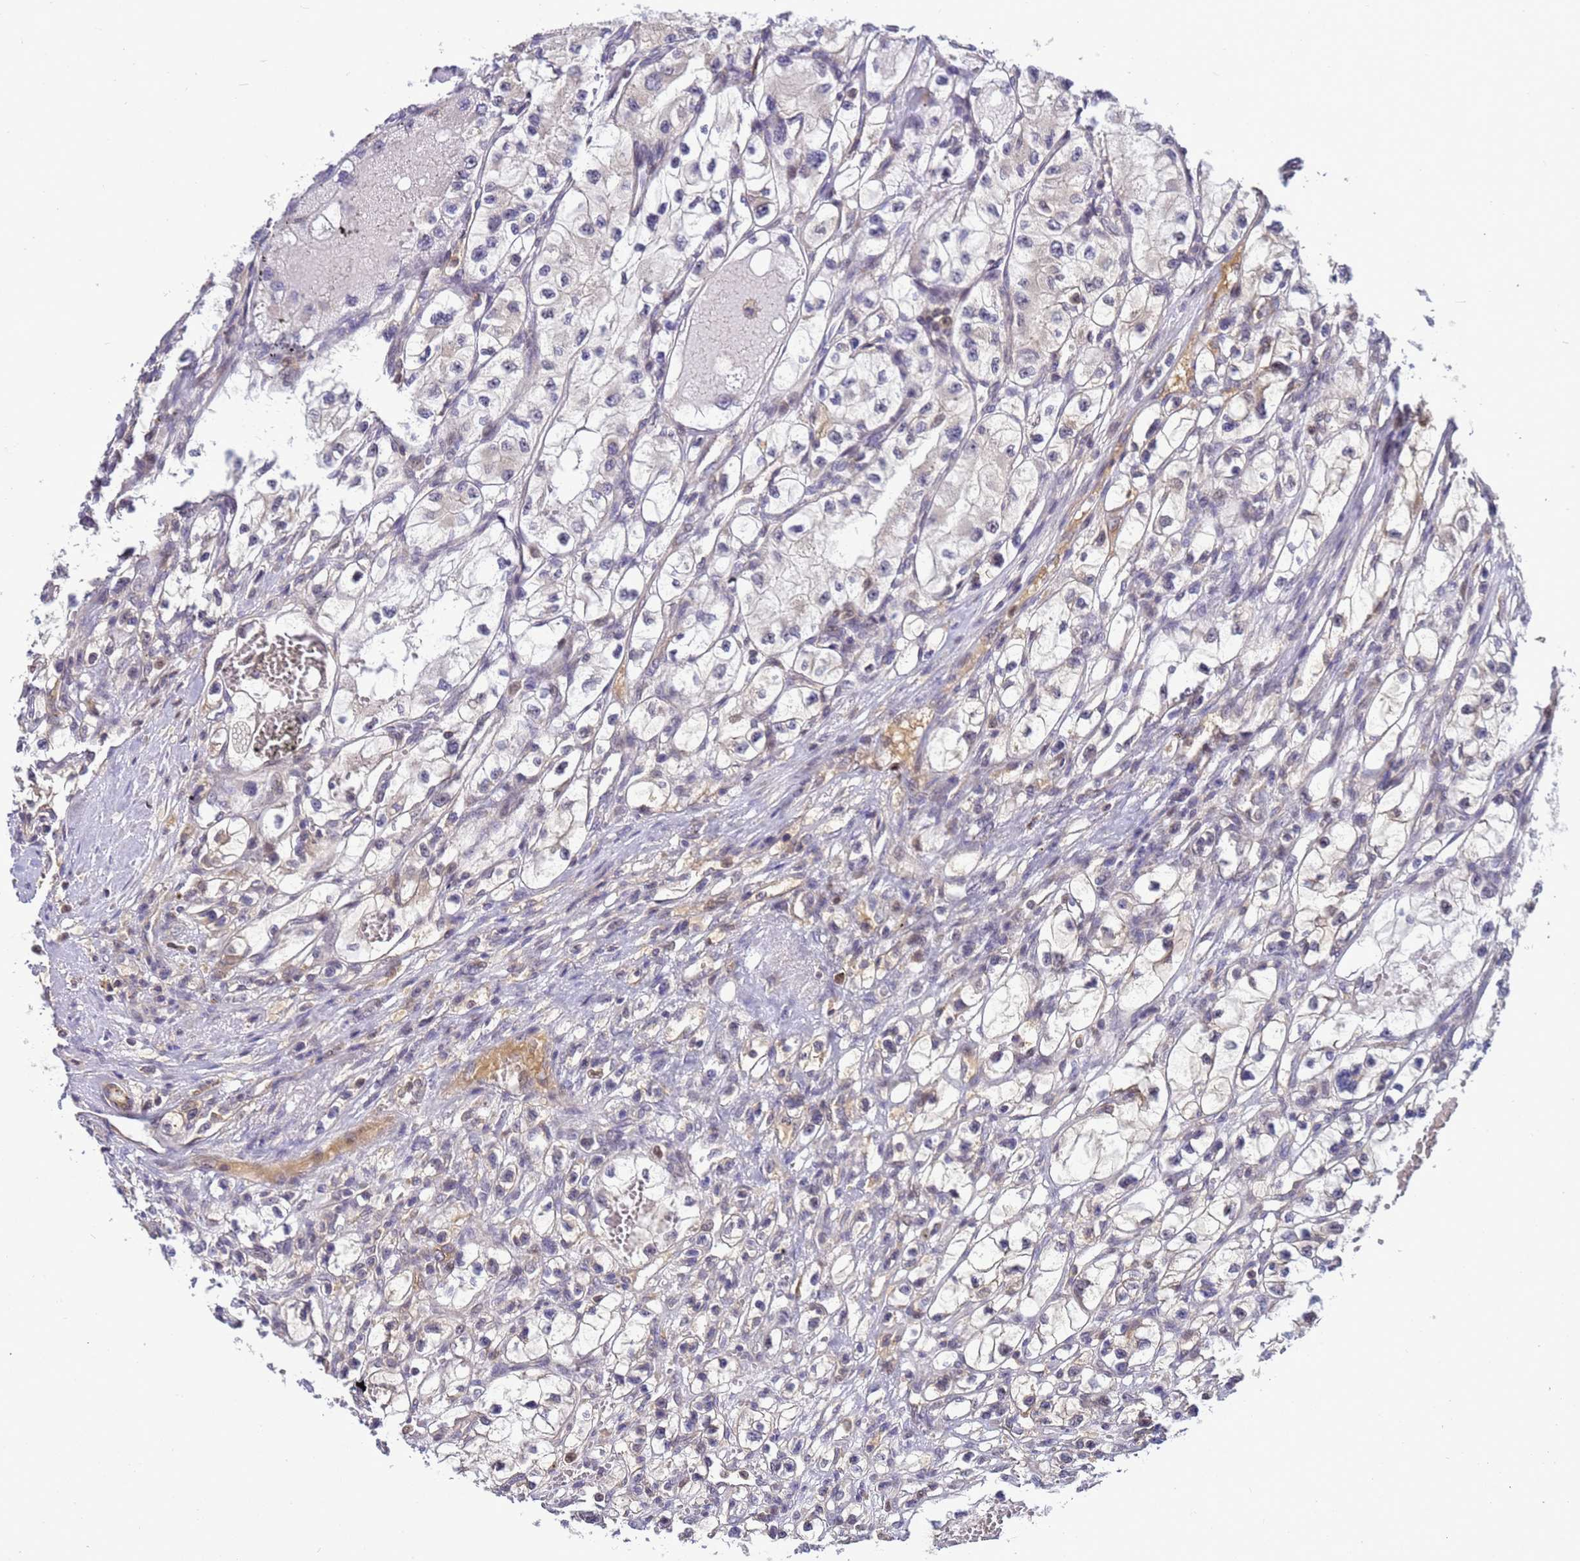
{"staining": {"intensity": "negative", "quantity": "none", "location": "none"}, "tissue": "renal cancer", "cell_type": "Tumor cells", "image_type": "cancer", "snomed": [{"axis": "morphology", "description": "Adenocarcinoma, NOS"}, {"axis": "topography", "description": "Kidney"}], "caption": "IHC histopathology image of renal adenocarcinoma stained for a protein (brown), which demonstrates no positivity in tumor cells.", "gene": "TMEM74B", "patient": {"sex": "female", "age": 57}}